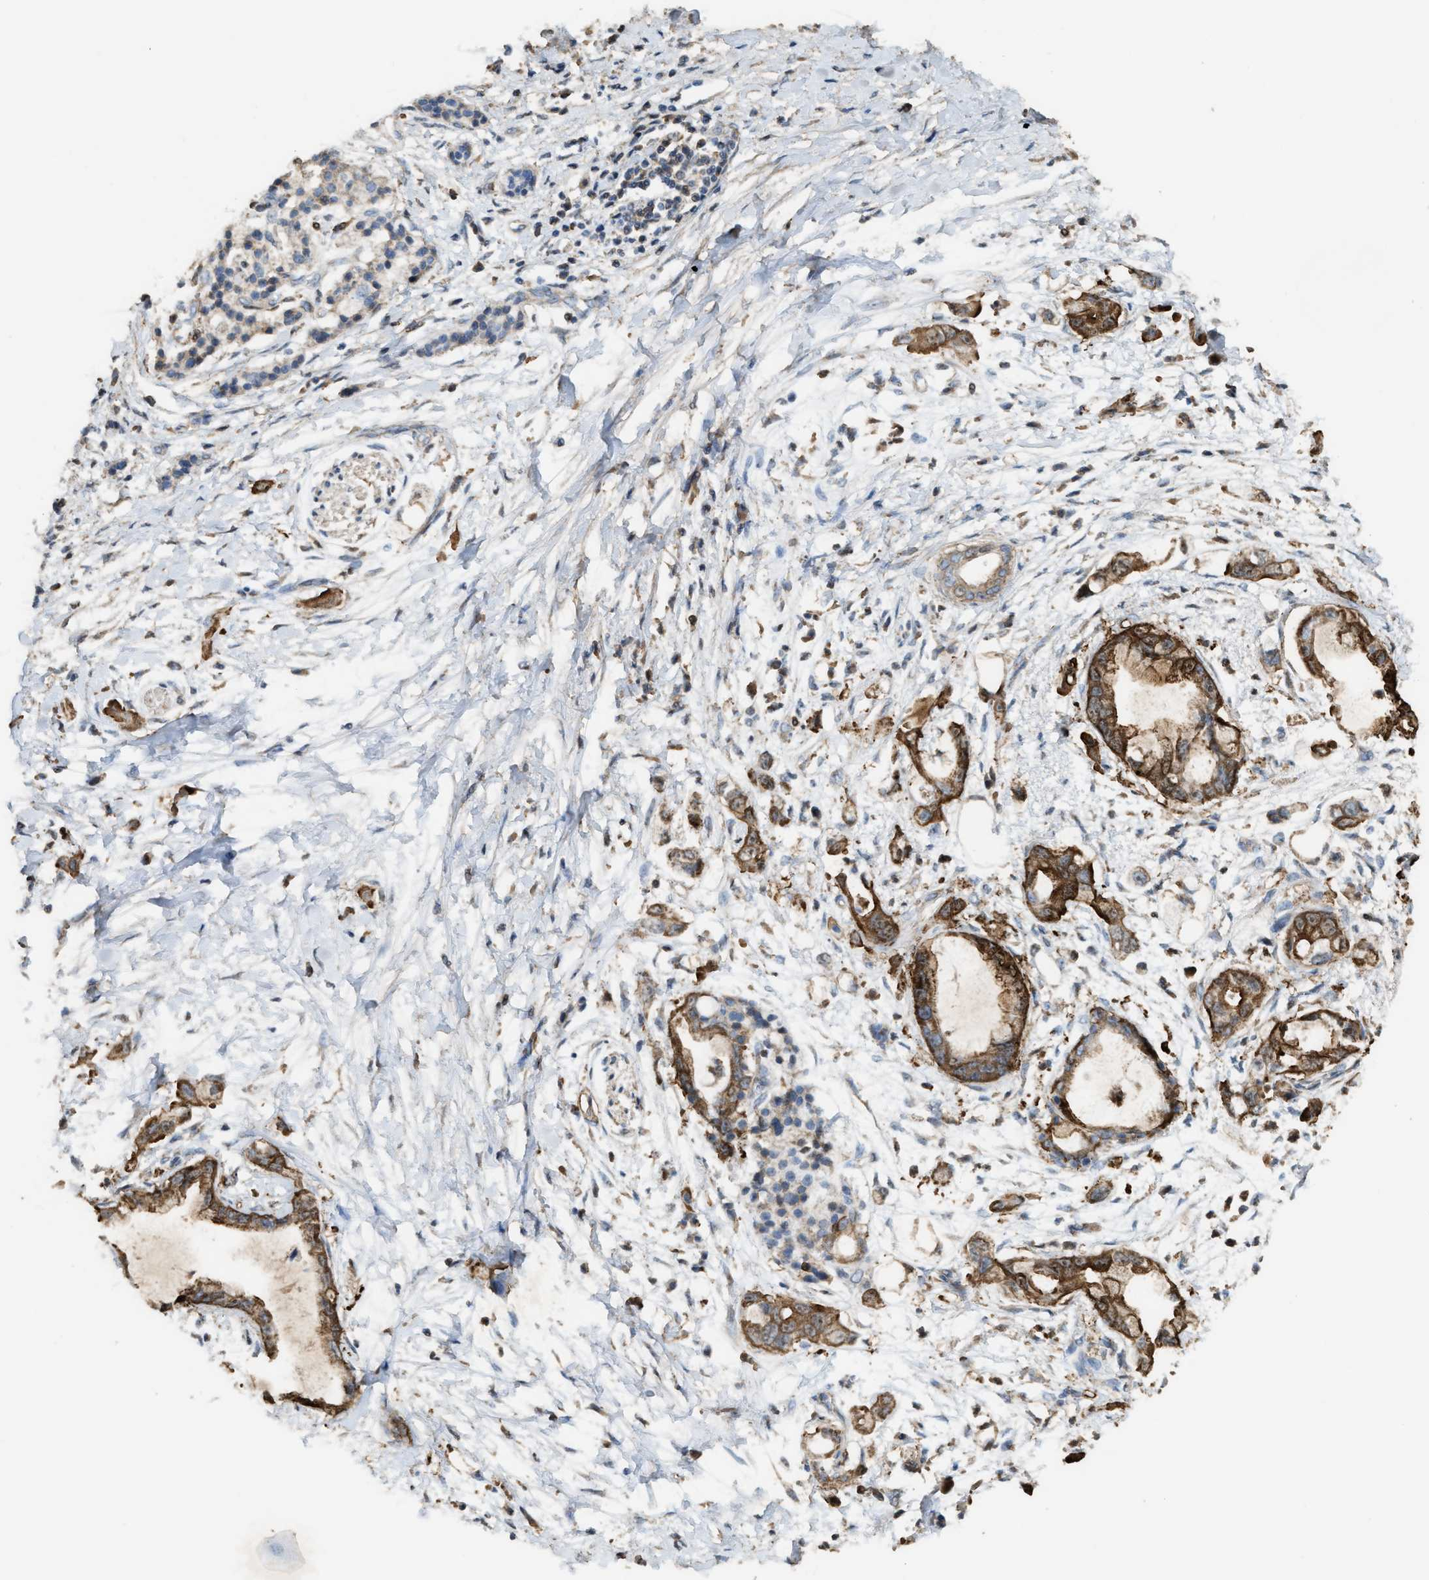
{"staining": {"intensity": "moderate", "quantity": ">75%", "location": "cytoplasmic/membranous"}, "tissue": "pancreatic cancer", "cell_type": "Tumor cells", "image_type": "cancer", "snomed": [{"axis": "morphology", "description": "Adenocarcinoma, NOS"}, {"axis": "topography", "description": "Pancreas"}], "caption": "Pancreatic adenocarcinoma stained for a protein exhibits moderate cytoplasmic/membranous positivity in tumor cells. The staining was performed using DAB (3,3'-diaminobenzidine) to visualize the protein expression in brown, while the nuclei were stained in blue with hematoxylin (Magnification: 20x).", "gene": "SERPINB5", "patient": {"sex": "male", "age": 59}}